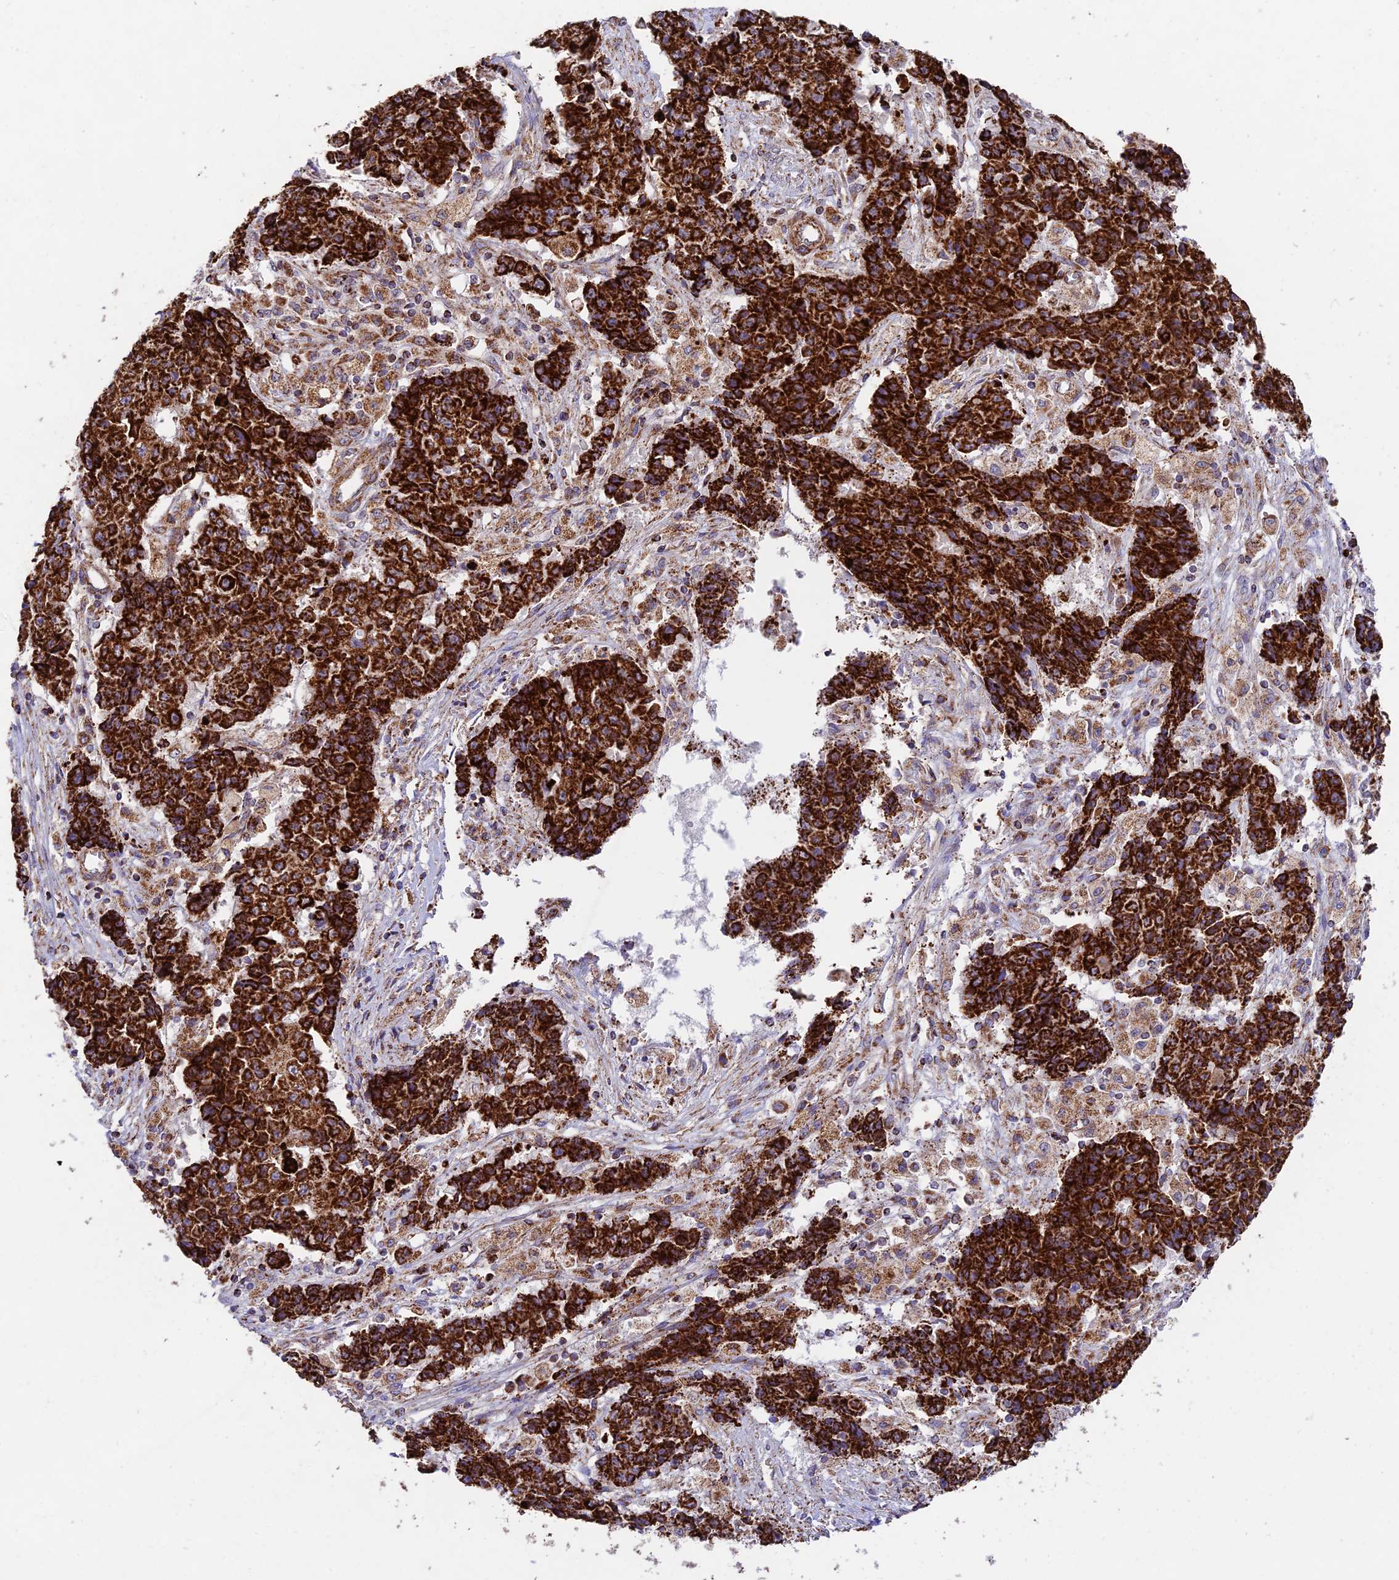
{"staining": {"intensity": "strong", "quantity": ">75%", "location": "cytoplasmic/membranous"}, "tissue": "ovarian cancer", "cell_type": "Tumor cells", "image_type": "cancer", "snomed": [{"axis": "morphology", "description": "Carcinoma, endometroid"}, {"axis": "topography", "description": "Ovary"}], "caption": "Protein analysis of ovarian cancer (endometroid carcinoma) tissue exhibits strong cytoplasmic/membranous staining in about >75% of tumor cells.", "gene": "KHDC3L", "patient": {"sex": "female", "age": 42}}